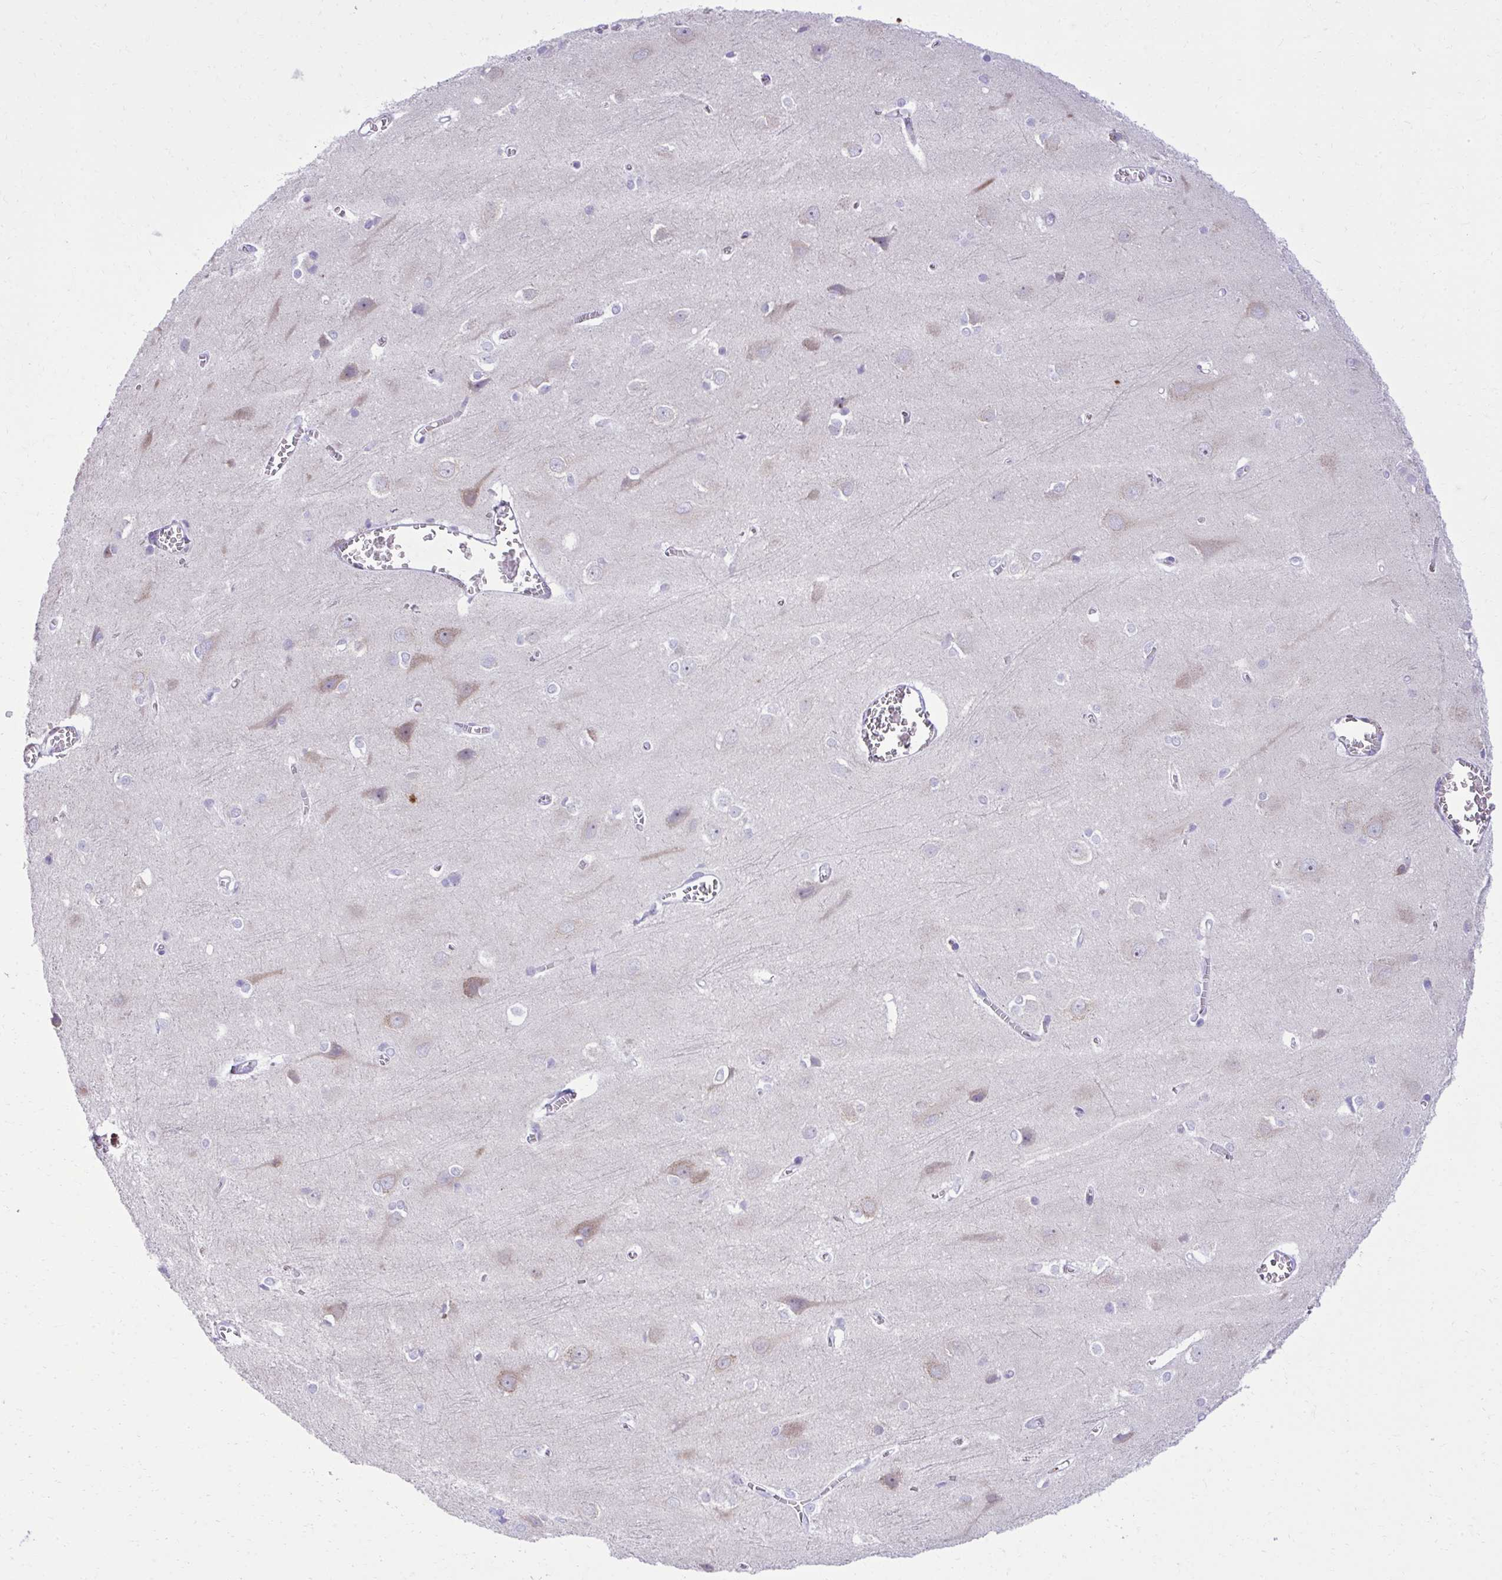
{"staining": {"intensity": "negative", "quantity": "none", "location": "none"}, "tissue": "cerebral cortex", "cell_type": "Endothelial cells", "image_type": "normal", "snomed": [{"axis": "morphology", "description": "Normal tissue, NOS"}, {"axis": "topography", "description": "Cerebral cortex"}], "caption": "IHC micrograph of benign cerebral cortex: human cerebral cortex stained with DAB shows no significant protein positivity in endothelial cells.", "gene": "PITPNM3", "patient": {"sex": "male", "age": 37}}